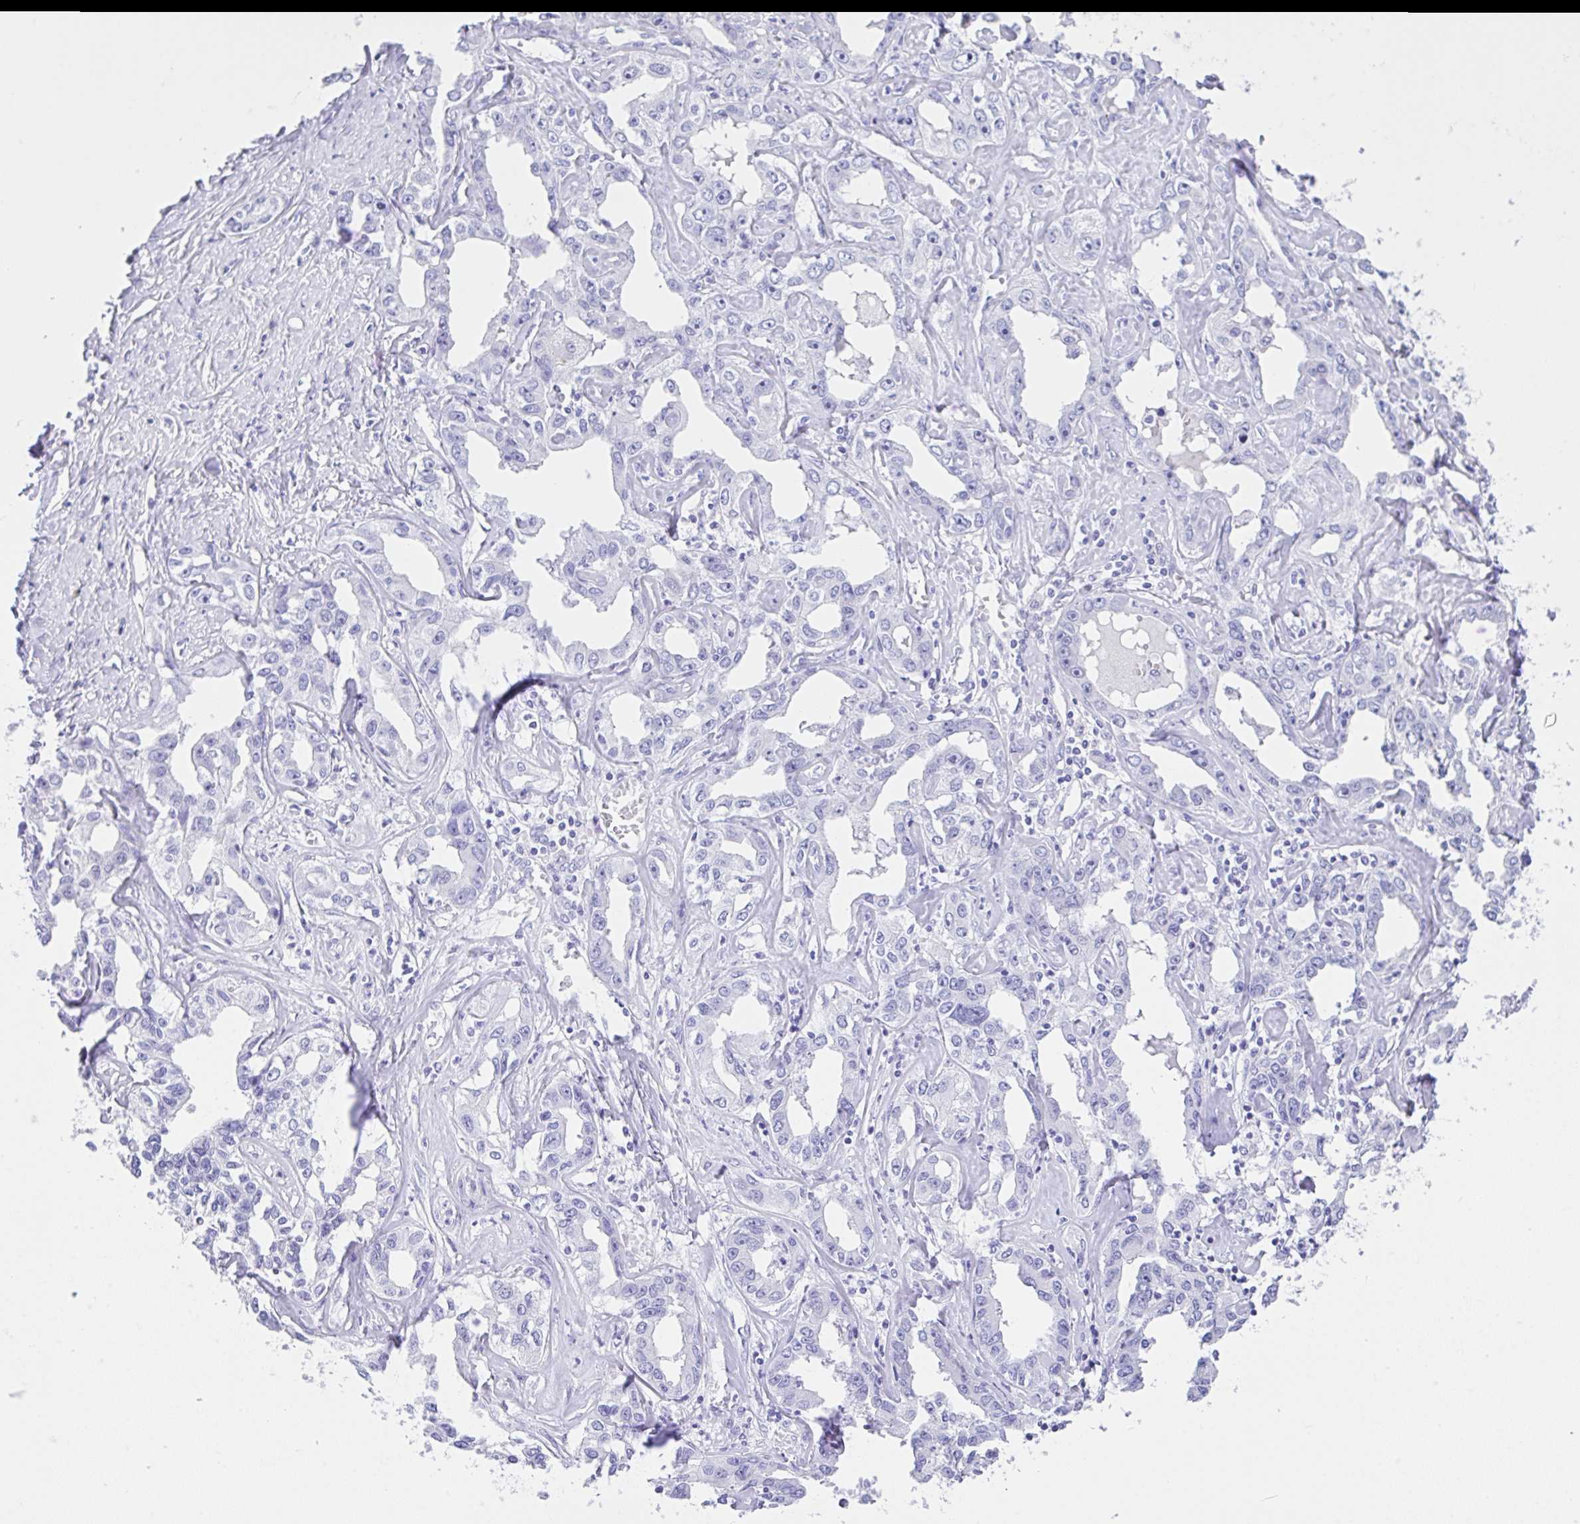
{"staining": {"intensity": "negative", "quantity": "none", "location": "none"}, "tissue": "liver cancer", "cell_type": "Tumor cells", "image_type": "cancer", "snomed": [{"axis": "morphology", "description": "Cholangiocarcinoma"}, {"axis": "topography", "description": "Liver"}], "caption": "Tumor cells are negative for protein expression in human cholangiocarcinoma (liver). (Stains: DAB (3,3'-diaminobenzidine) immunohistochemistry (IHC) with hematoxylin counter stain, Microscopy: brightfield microscopy at high magnification).", "gene": "CPA1", "patient": {"sex": "male", "age": 59}}